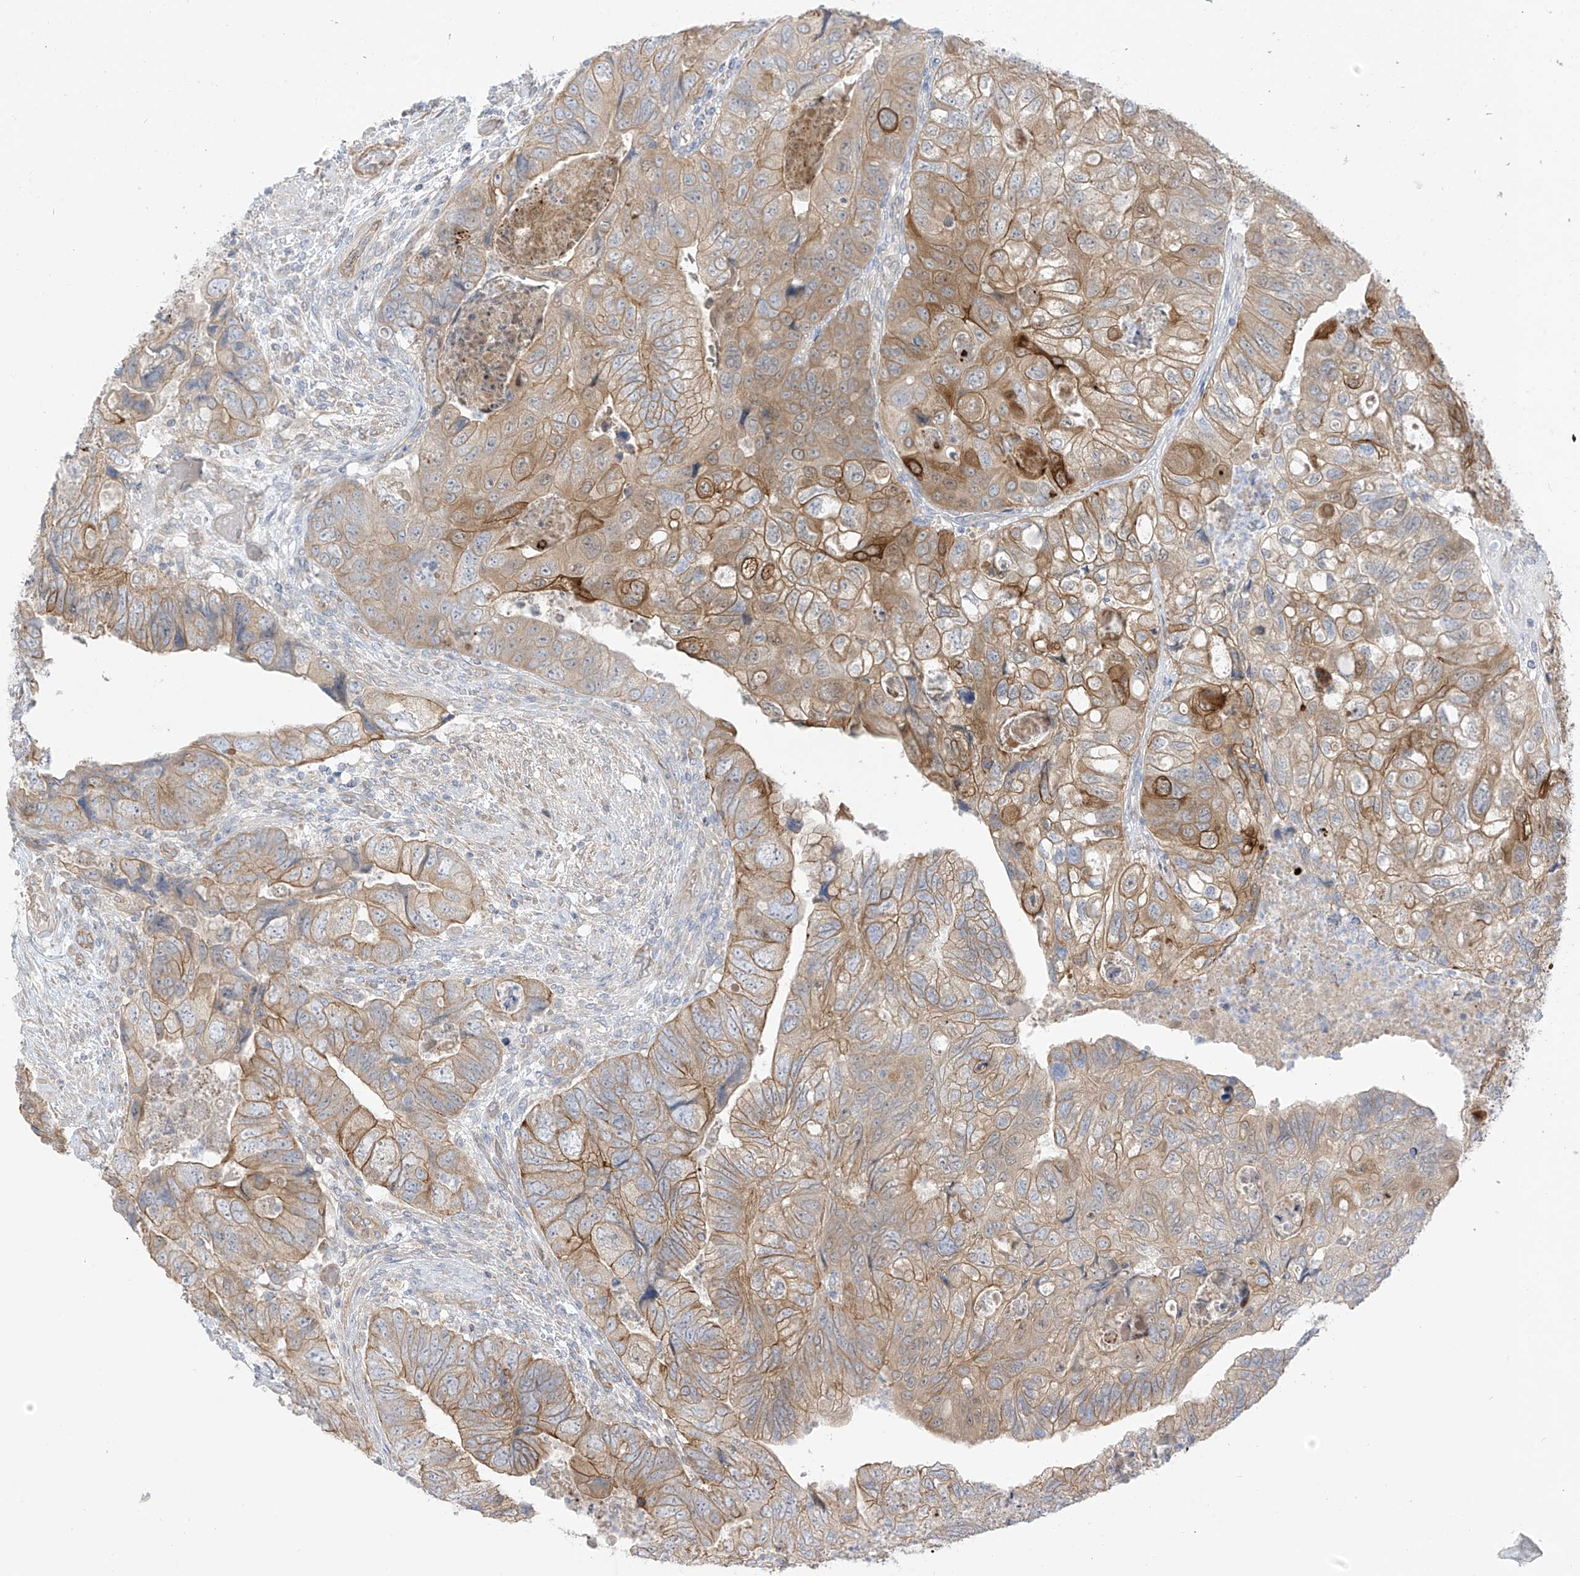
{"staining": {"intensity": "moderate", "quantity": ">75%", "location": "cytoplasmic/membranous"}, "tissue": "colorectal cancer", "cell_type": "Tumor cells", "image_type": "cancer", "snomed": [{"axis": "morphology", "description": "Adenocarcinoma, NOS"}, {"axis": "topography", "description": "Rectum"}], "caption": "This photomicrograph displays IHC staining of colorectal cancer (adenocarcinoma), with medium moderate cytoplasmic/membranous positivity in approximately >75% of tumor cells.", "gene": "EIPR1", "patient": {"sex": "male", "age": 63}}